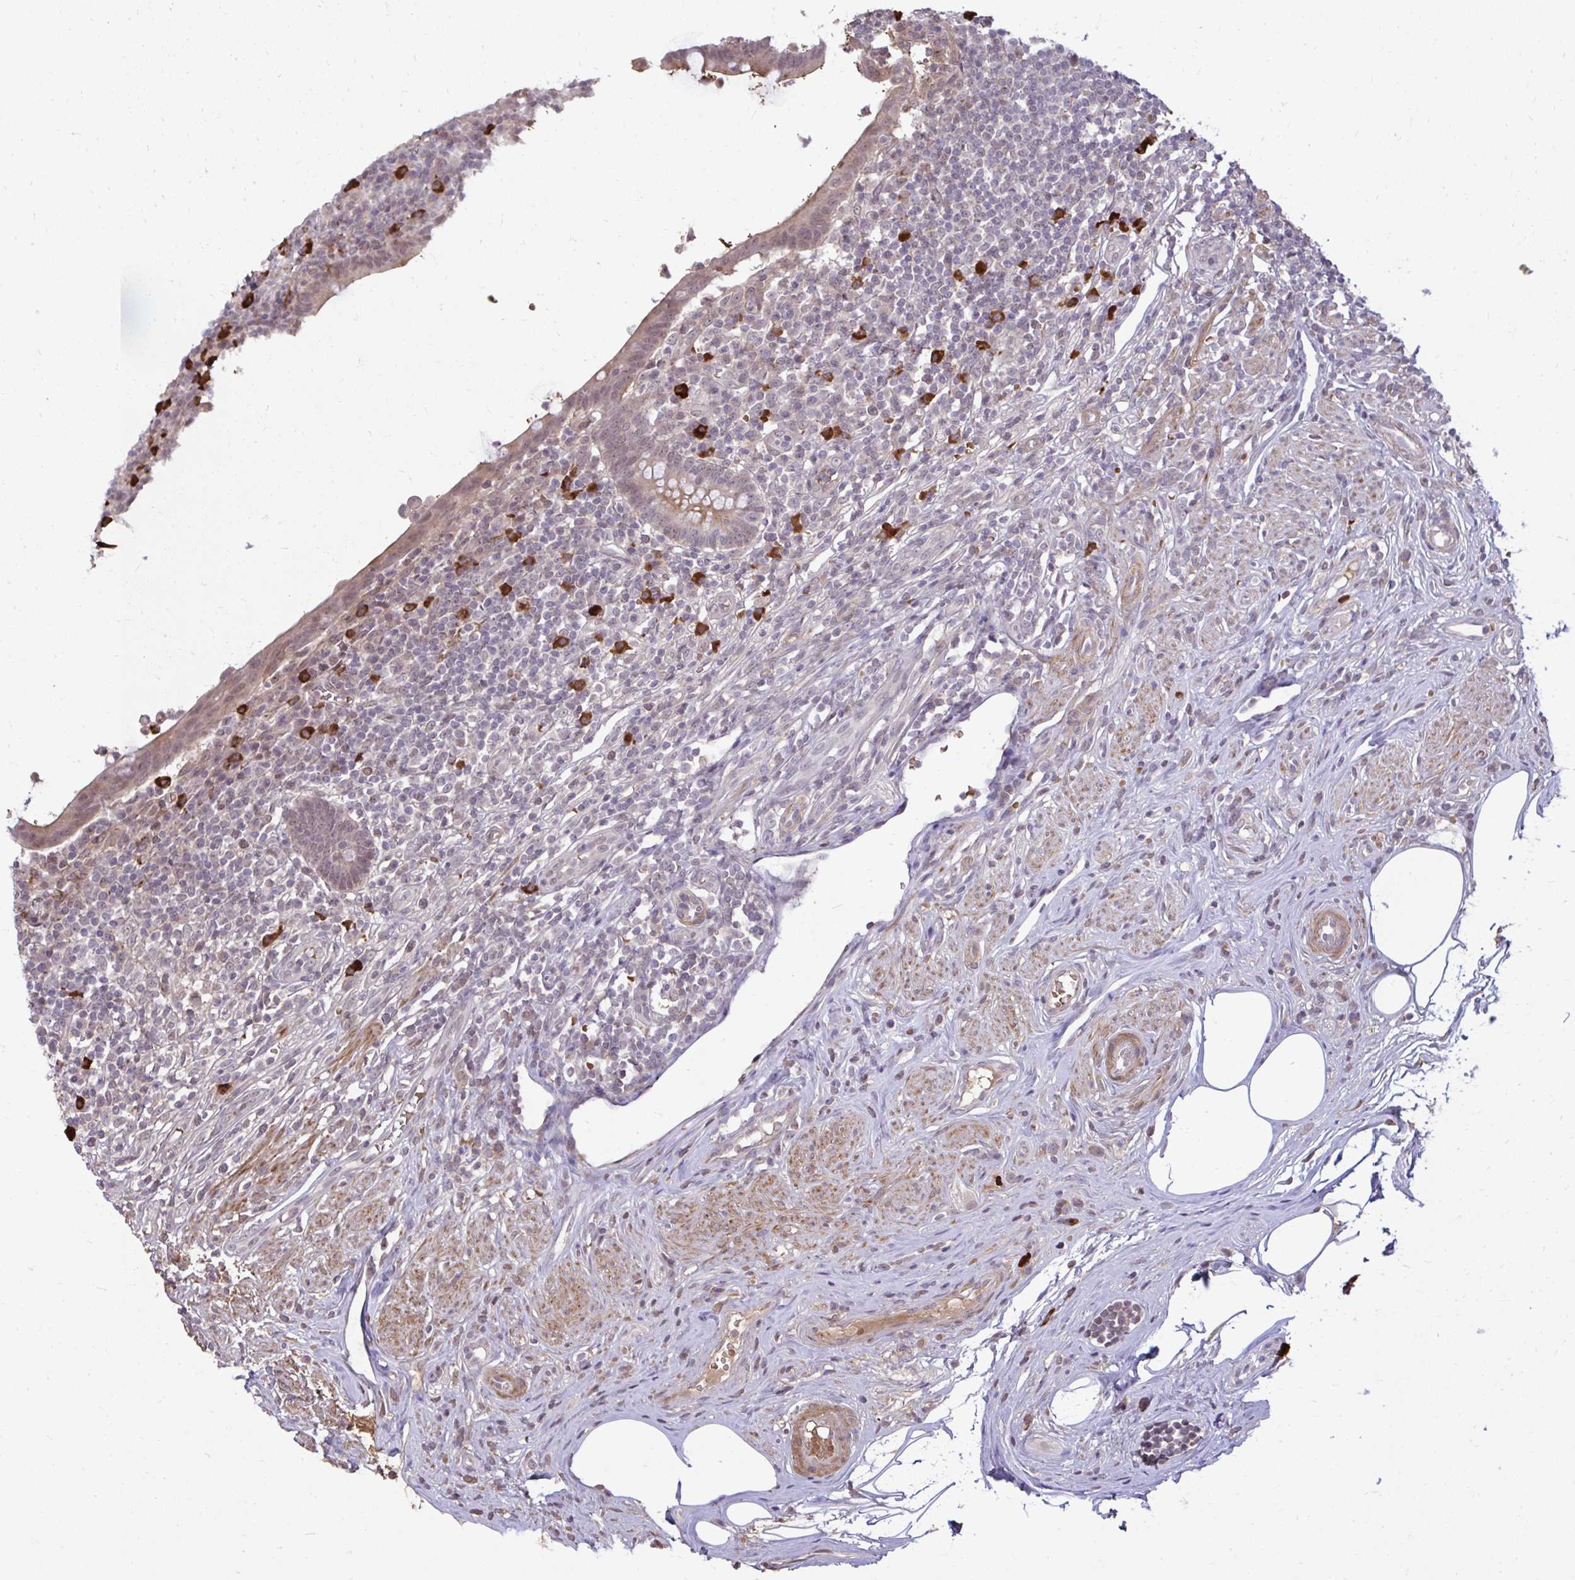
{"staining": {"intensity": "moderate", "quantity": "25%-75%", "location": "cytoplasmic/membranous"}, "tissue": "appendix", "cell_type": "Glandular cells", "image_type": "normal", "snomed": [{"axis": "morphology", "description": "Normal tissue, NOS"}, {"axis": "topography", "description": "Appendix"}], "caption": "Protein expression analysis of benign human appendix reveals moderate cytoplasmic/membranous staining in approximately 25%-75% of glandular cells. The staining was performed using DAB (3,3'-diaminobenzidine), with brown indicating positive protein expression. Nuclei are stained blue with hematoxylin.", "gene": "ZSCAN9", "patient": {"sex": "female", "age": 56}}